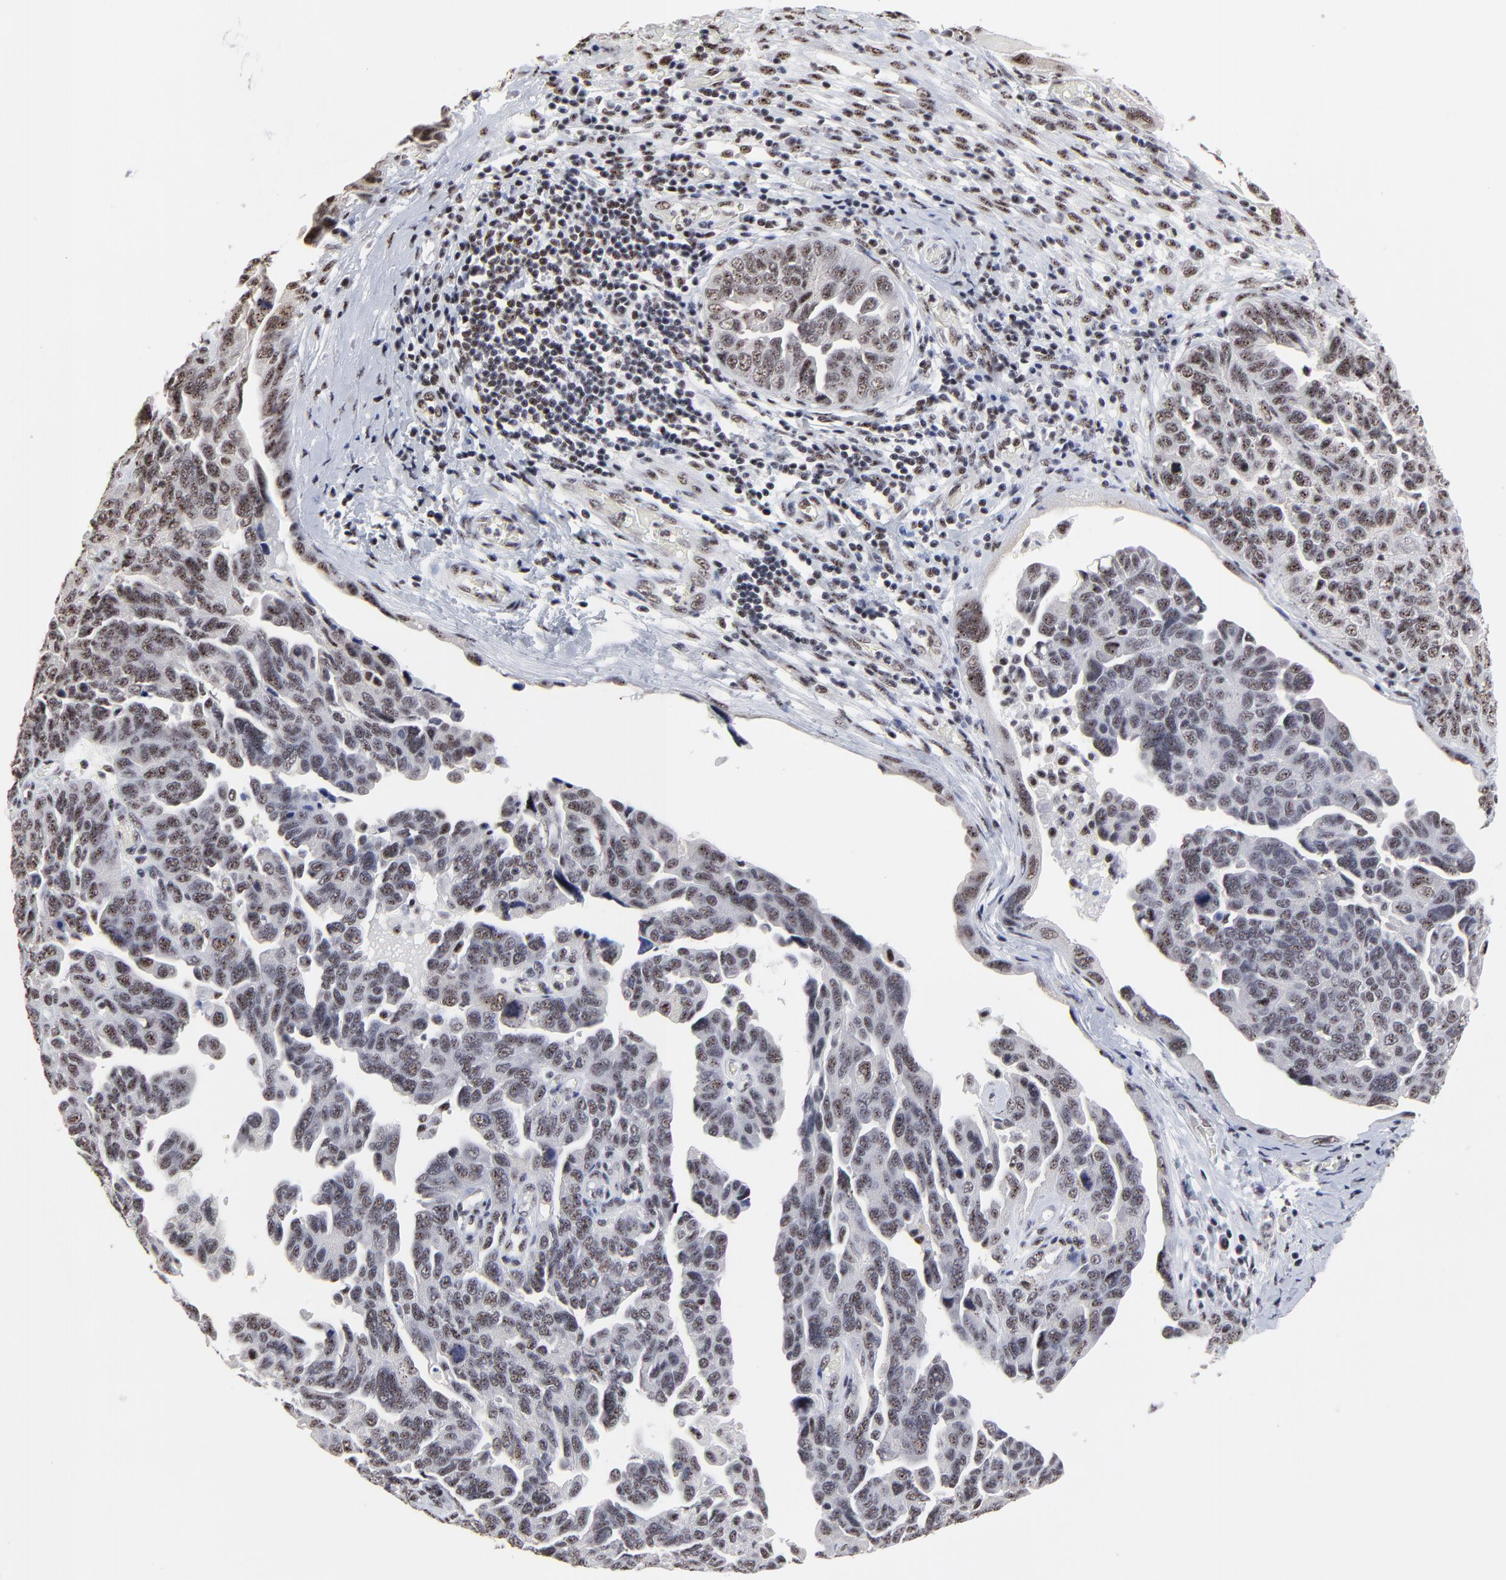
{"staining": {"intensity": "weak", "quantity": "25%-75%", "location": "nuclear"}, "tissue": "ovarian cancer", "cell_type": "Tumor cells", "image_type": "cancer", "snomed": [{"axis": "morphology", "description": "Cystadenocarcinoma, serous, NOS"}, {"axis": "topography", "description": "Ovary"}], "caption": "Tumor cells show weak nuclear staining in about 25%-75% of cells in ovarian cancer (serous cystadenocarcinoma).", "gene": "MBD4", "patient": {"sex": "female", "age": 64}}